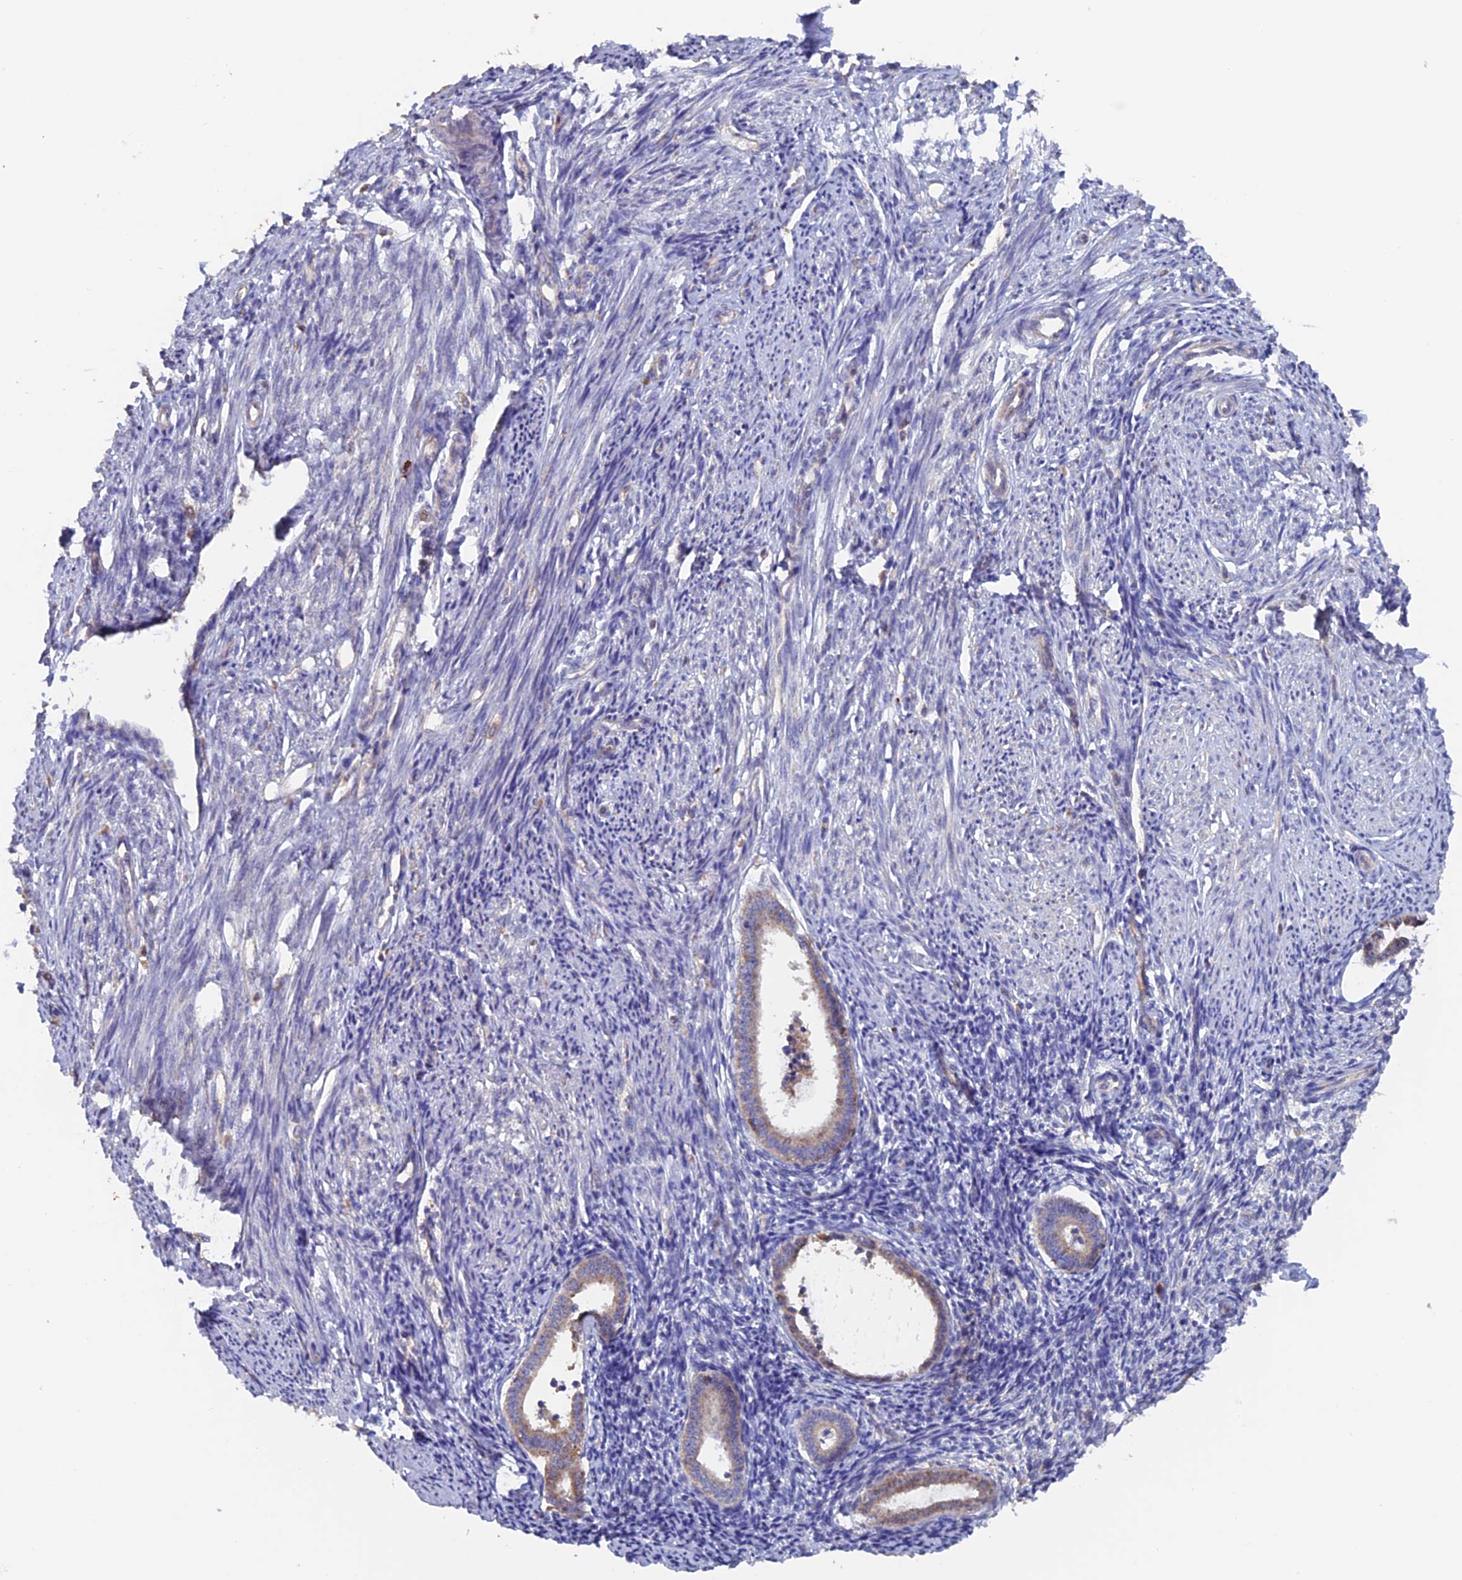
{"staining": {"intensity": "moderate", "quantity": "25%-75%", "location": "cytoplasmic/membranous"}, "tissue": "endometrium", "cell_type": "Cells in endometrial stroma", "image_type": "normal", "snomed": [{"axis": "morphology", "description": "Normal tissue, NOS"}, {"axis": "topography", "description": "Endometrium"}], "caption": "Immunohistochemistry of normal human endometrium demonstrates medium levels of moderate cytoplasmic/membranous expression in approximately 25%-75% of cells in endometrial stroma.", "gene": "DTYMK", "patient": {"sex": "female", "age": 56}}